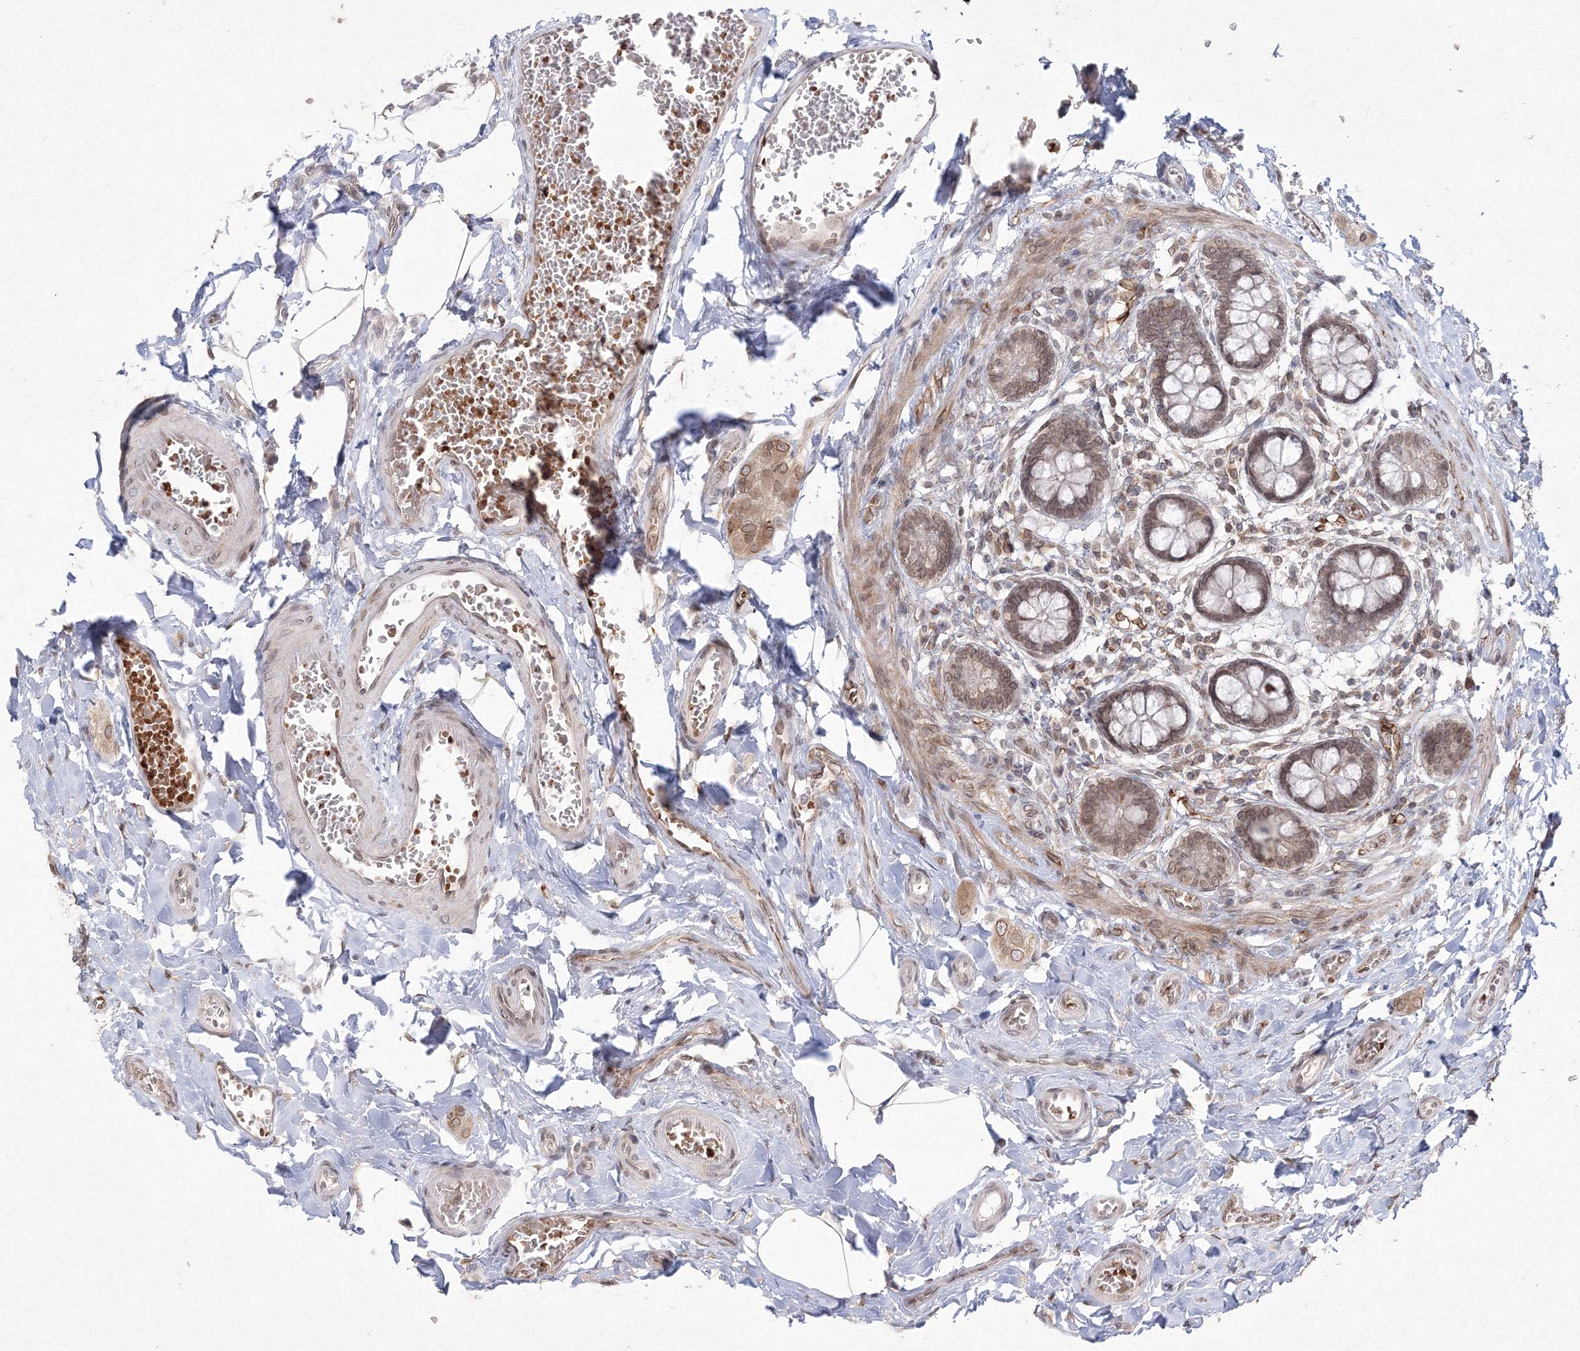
{"staining": {"intensity": "moderate", "quantity": ">75%", "location": "cytoplasmic/membranous,nuclear"}, "tissue": "small intestine", "cell_type": "Glandular cells", "image_type": "normal", "snomed": [{"axis": "morphology", "description": "Normal tissue, NOS"}, {"axis": "topography", "description": "Small intestine"}], "caption": "Small intestine stained with DAB immunohistochemistry (IHC) demonstrates medium levels of moderate cytoplasmic/membranous,nuclear expression in approximately >75% of glandular cells.", "gene": "DNAJB2", "patient": {"sex": "male", "age": 52}}